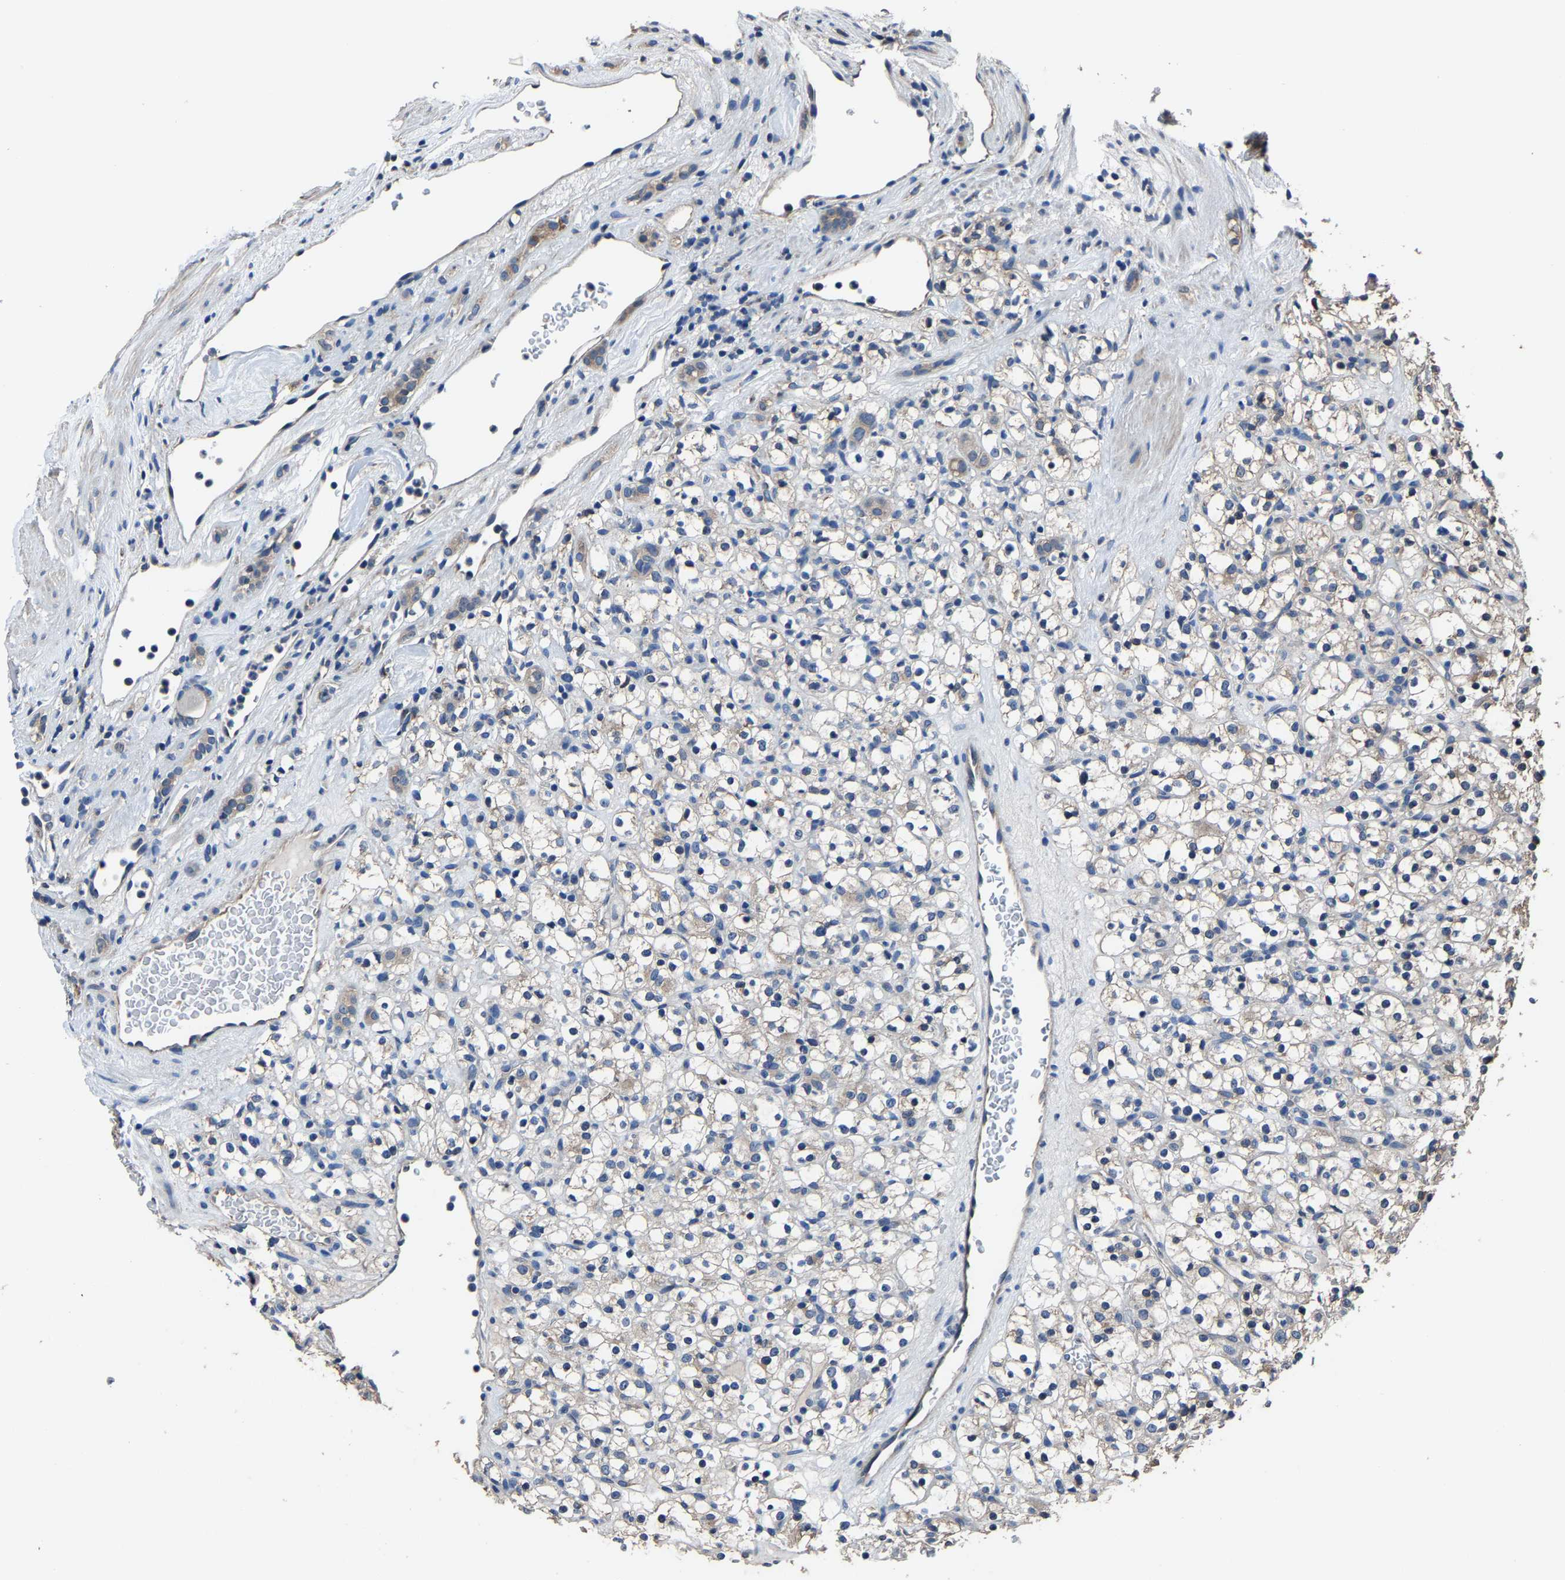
{"staining": {"intensity": "negative", "quantity": "none", "location": "none"}, "tissue": "renal cancer", "cell_type": "Tumor cells", "image_type": "cancer", "snomed": [{"axis": "morphology", "description": "Normal tissue, NOS"}, {"axis": "morphology", "description": "Adenocarcinoma, NOS"}, {"axis": "topography", "description": "Kidney"}], "caption": "IHC of human renal adenocarcinoma displays no positivity in tumor cells.", "gene": "STRBP", "patient": {"sex": "female", "age": 72}}